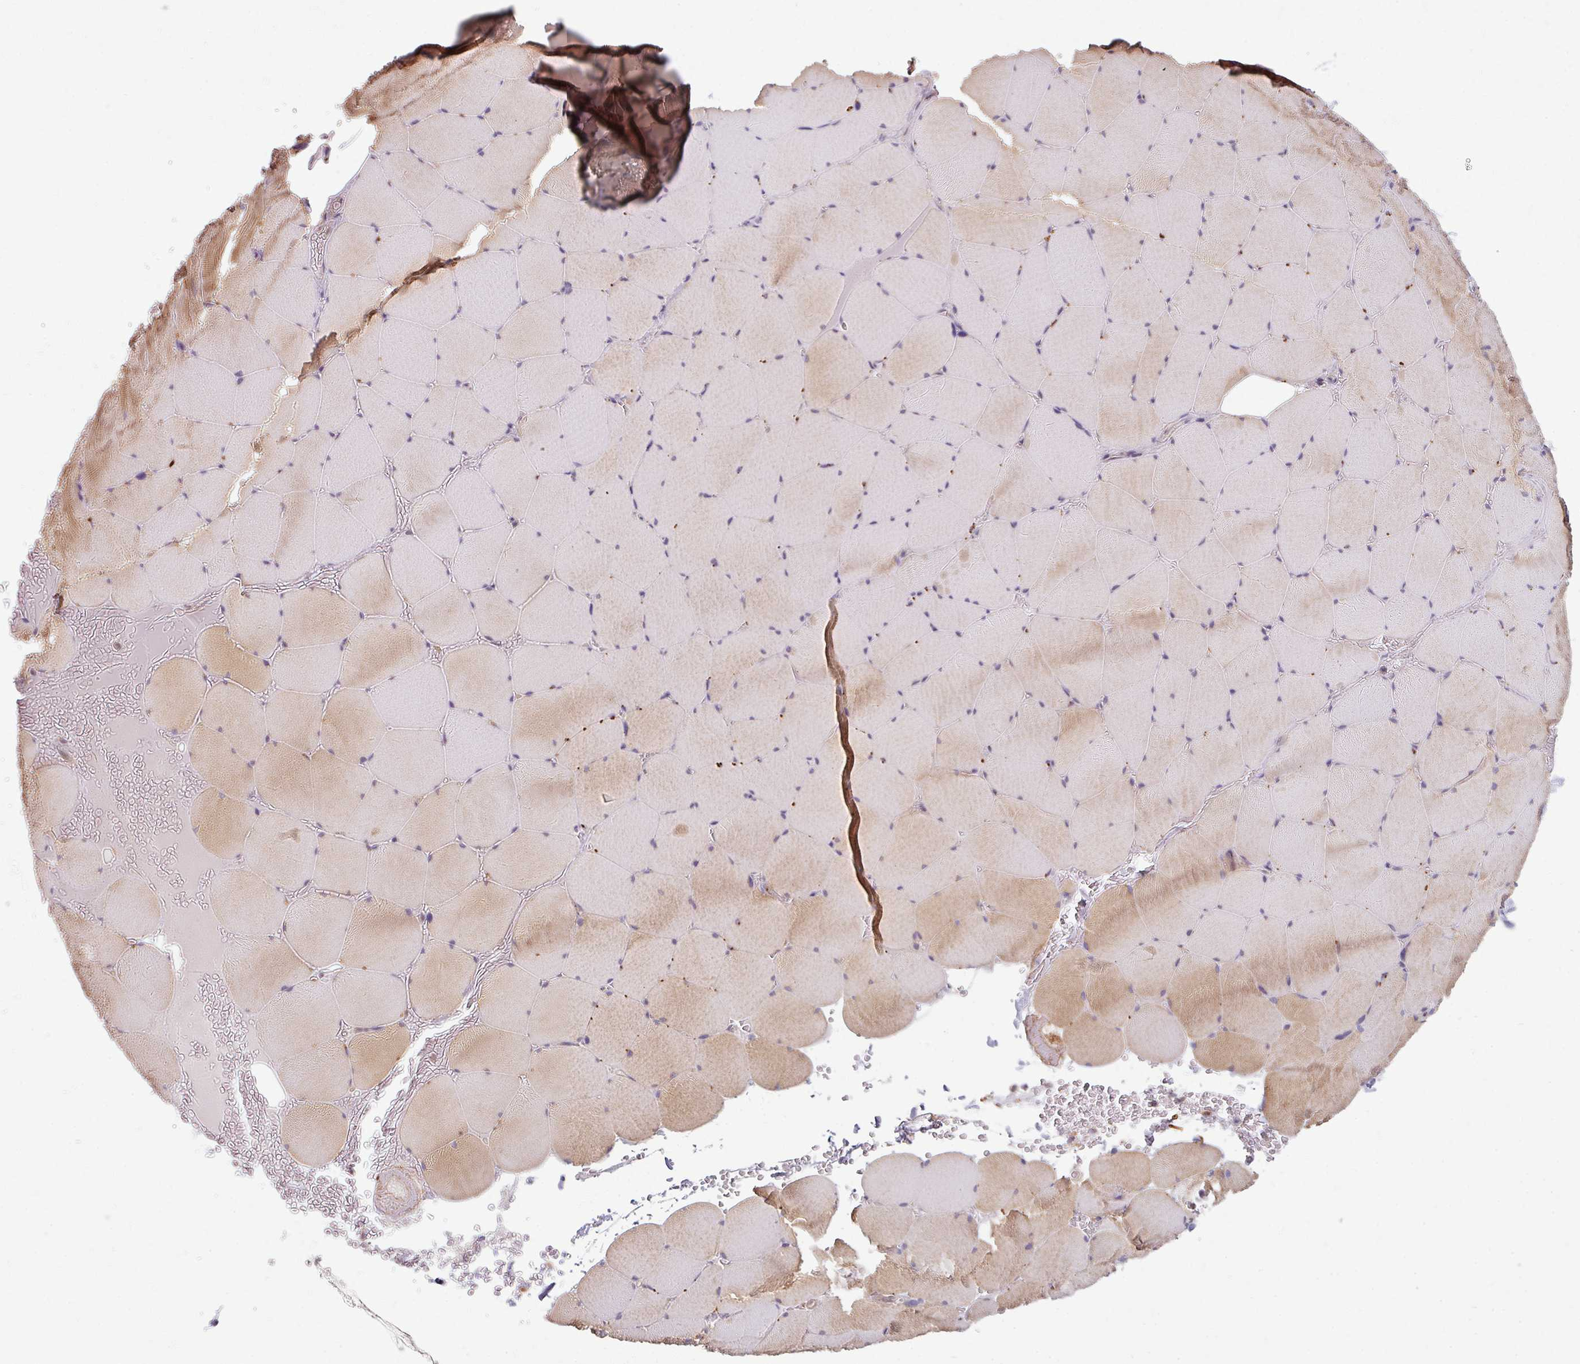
{"staining": {"intensity": "moderate", "quantity": "25%-75%", "location": "cytoplasmic/membranous"}, "tissue": "skeletal muscle", "cell_type": "Myocytes", "image_type": "normal", "snomed": [{"axis": "morphology", "description": "Normal tissue, NOS"}, {"axis": "topography", "description": "Skeletal muscle"}, {"axis": "topography", "description": "Head-Neck"}], "caption": "A high-resolution micrograph shows immunohistochemistry staining of benign skeletal muscle, which exhibits moderate cytoplasmic/membranous expression in about 25%-75% of myocytes. (Brightfield microscopy of DAB IHC at high magnification).", "gene": "TUSC3", "patient": {"sex": "male", "age": 66}}